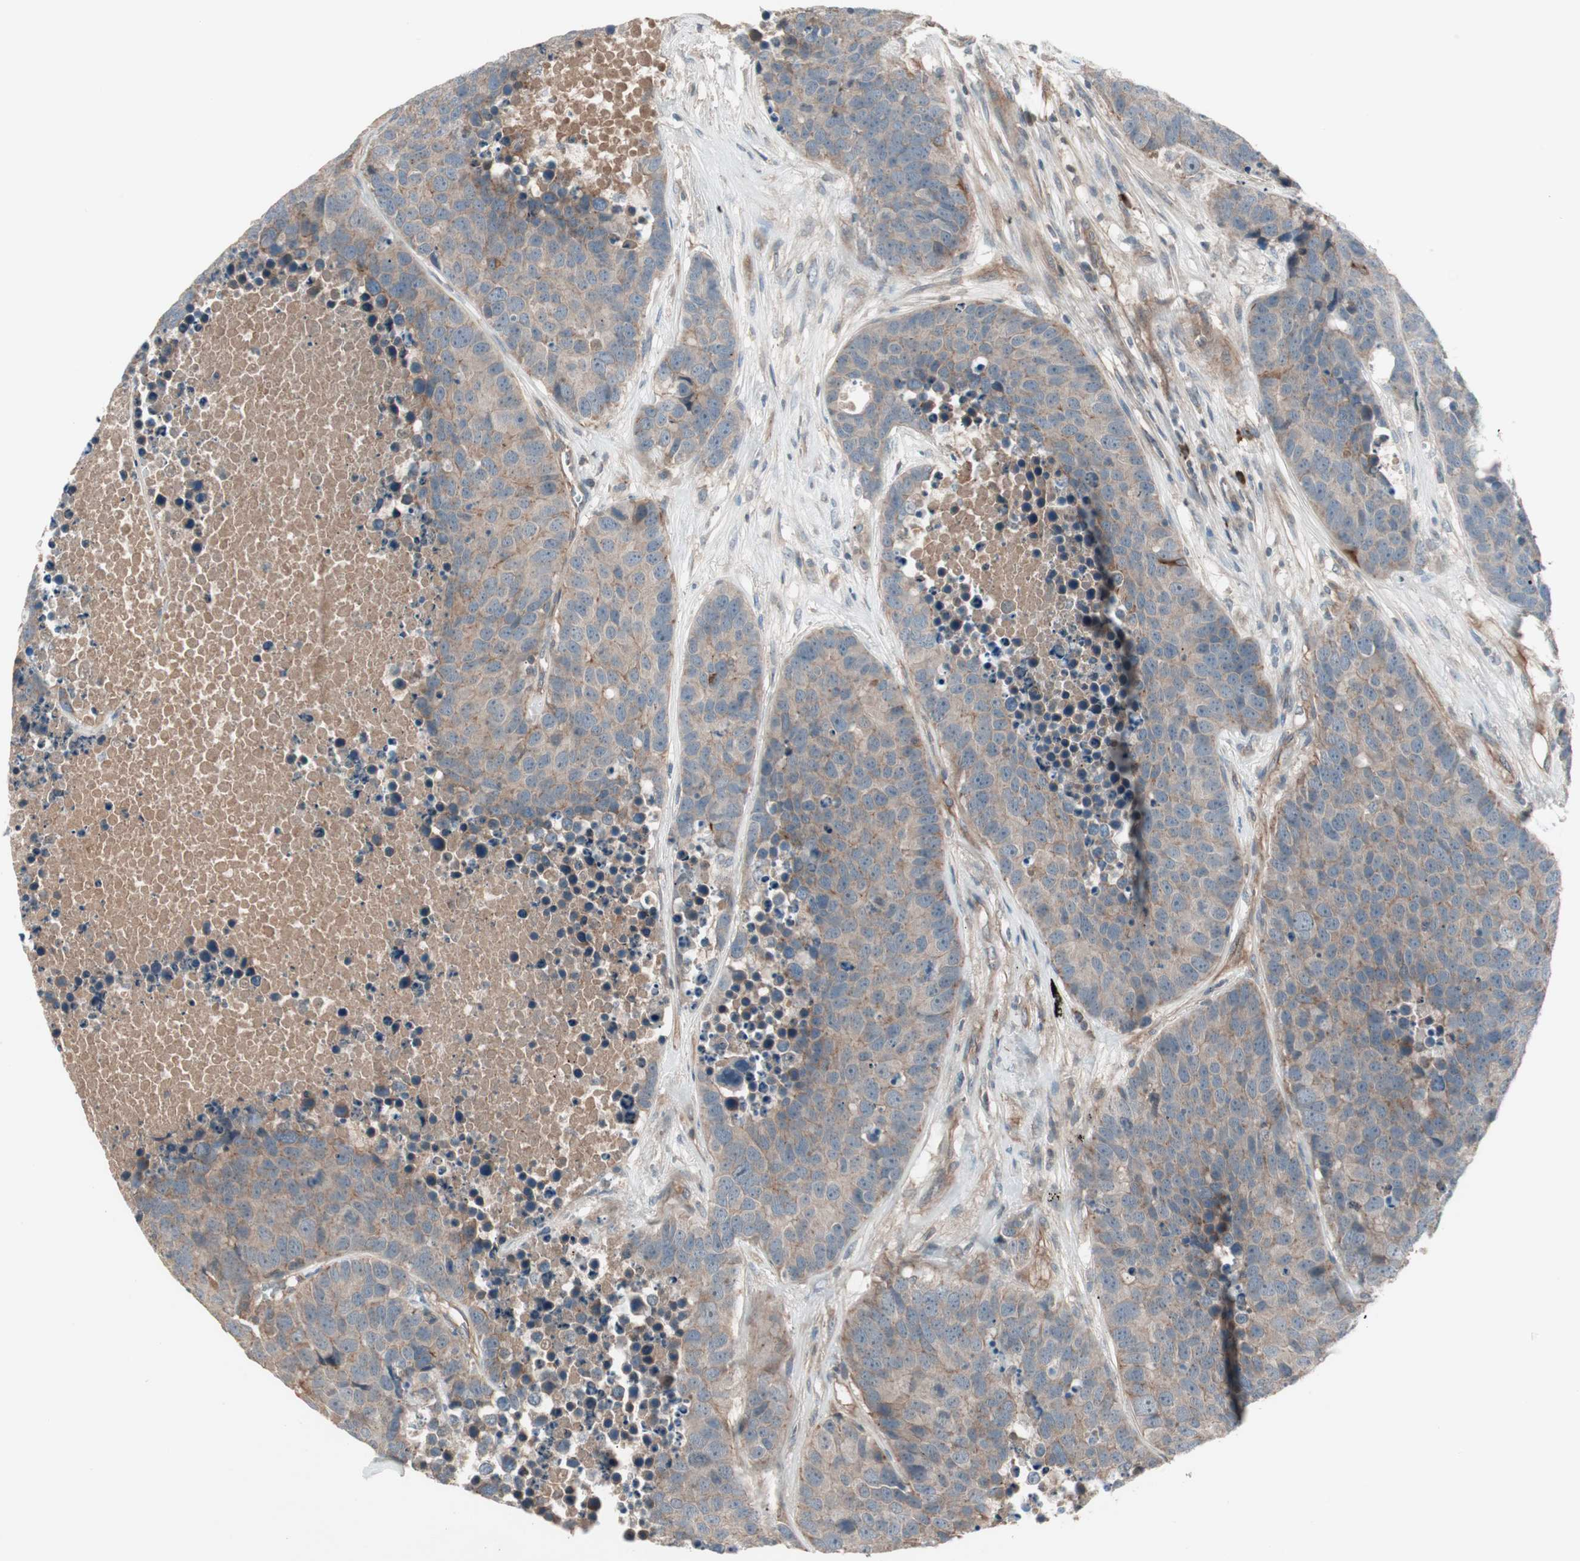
{"staining": {"intensity": "moderate", "quantity": ">75%", "location": "cytoplasmic/membranous"}, "tissue": "carcinoid", "cell_type": "Tumor cells", "image_type": "cancer", "snomed": [{"axis": "morphology", "description": "Carcinoid, malignant, NOS"}, {"axis": "topography", "description": "Lung"}], "caption": "IHC (DAB) staining of malignant carcinoid reveals moderate cytoplasmic/membranous protein expression in about >75% of tumor cells. Using DAB (3,3'-diaminobenzidine) (brown) and hematoxylin (blue) stains, captured at high magnification using brightfield microscopy.", "gene": "TFPI", "patient": {"sex": "male", "age": 60}}